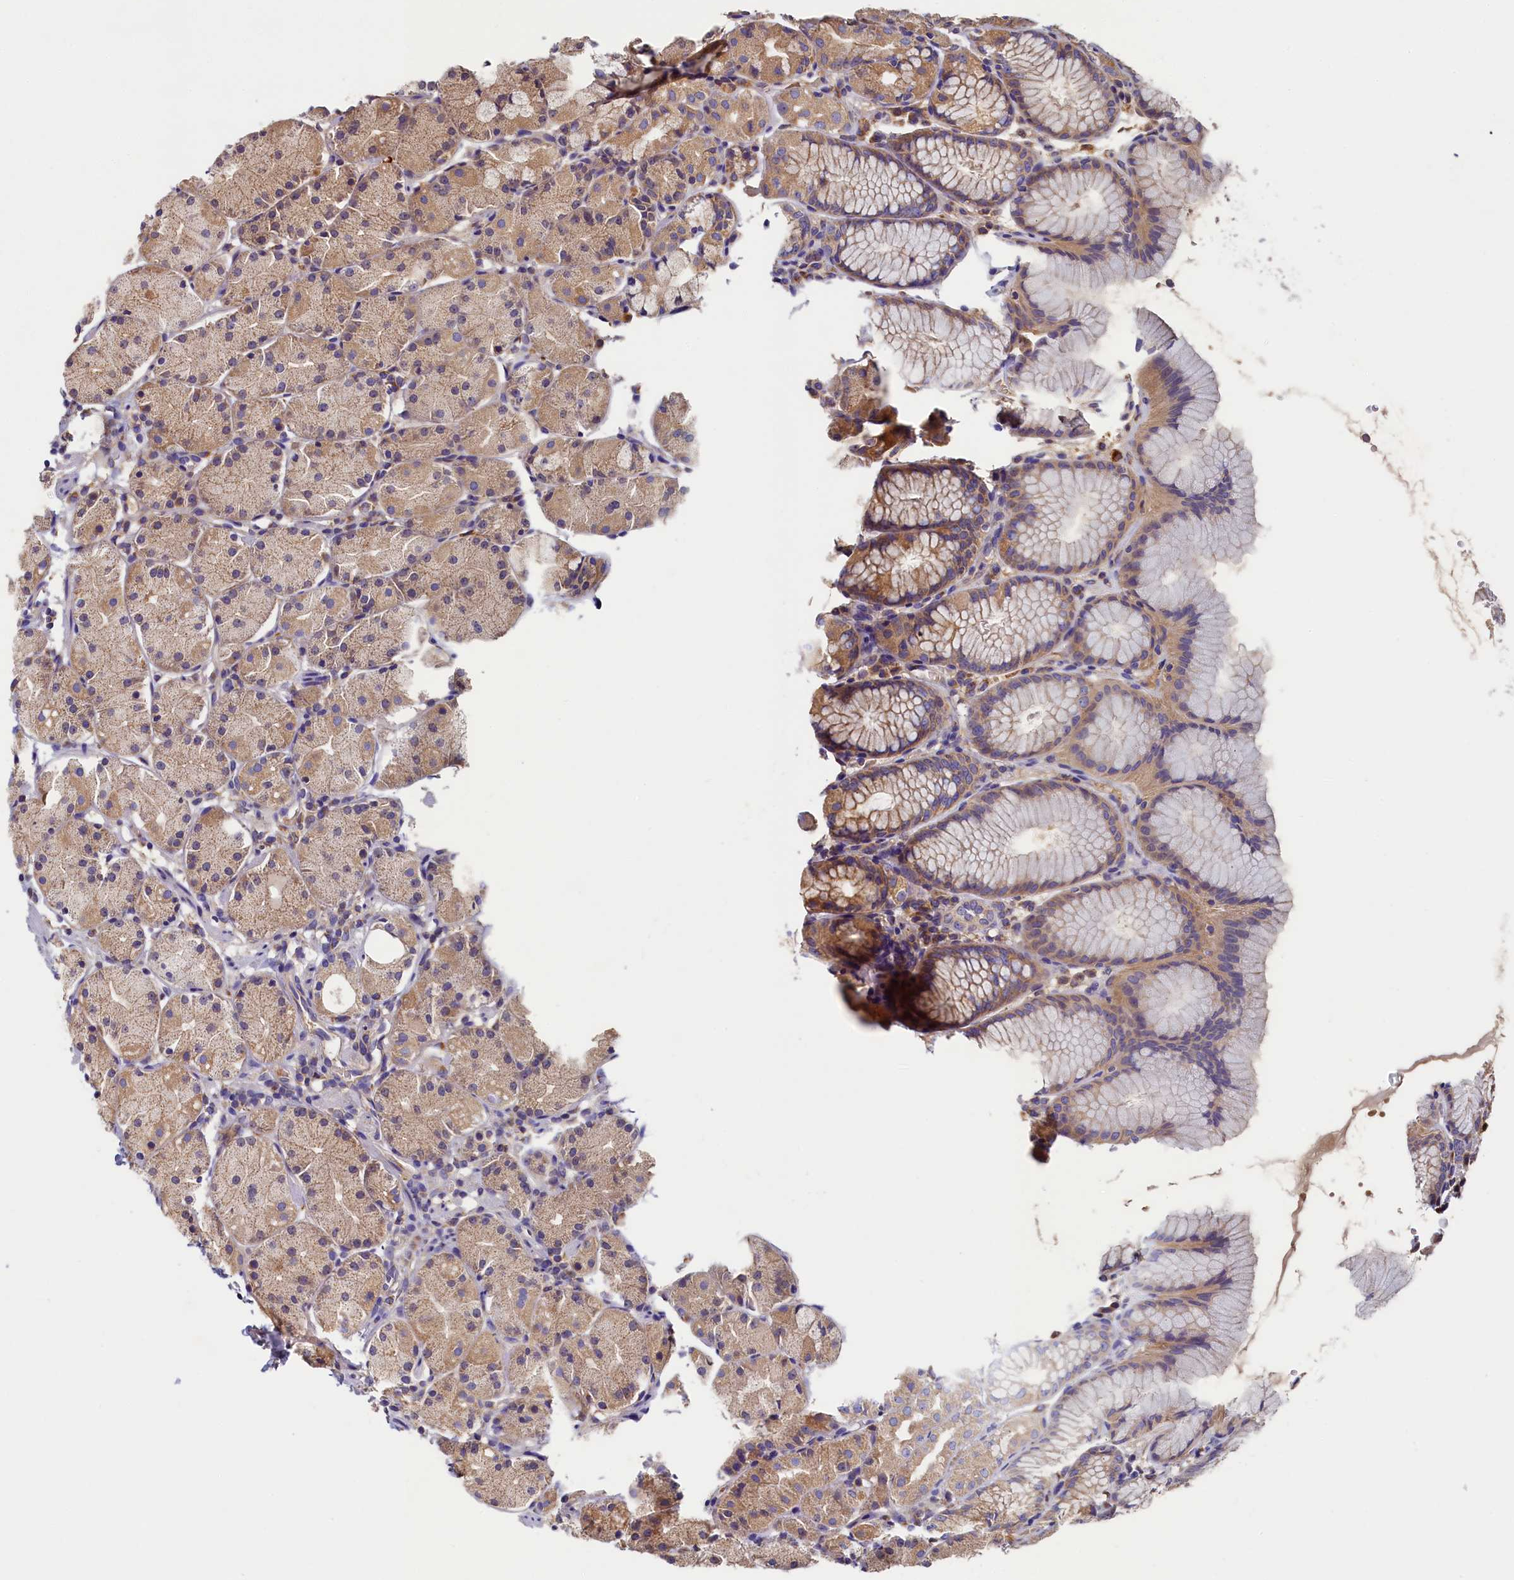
{"staining": {"intensity": "weak", "quantity": ">75%", "location": "cytoplasmic/membranous"}, "tissue": "stomach", "cell_type": "Glandular cells", "image_type": "normal", "snomed": [{"axis": "morphology", "description": "Normal tissue, NOS"}, {"axis": "topography", "description": "Stomach, upper"}], "caption": "An image of stomach stained for a protein demonstrates weak cytoplasmic/membranous brown staining in glandular cells. (Stains: DAB in brown, nuclei in blue, Microscopy: brightfield microscopy at high magnification).", "gene": "SEC31B", "patient": {"sex": "male", "age": 47}}